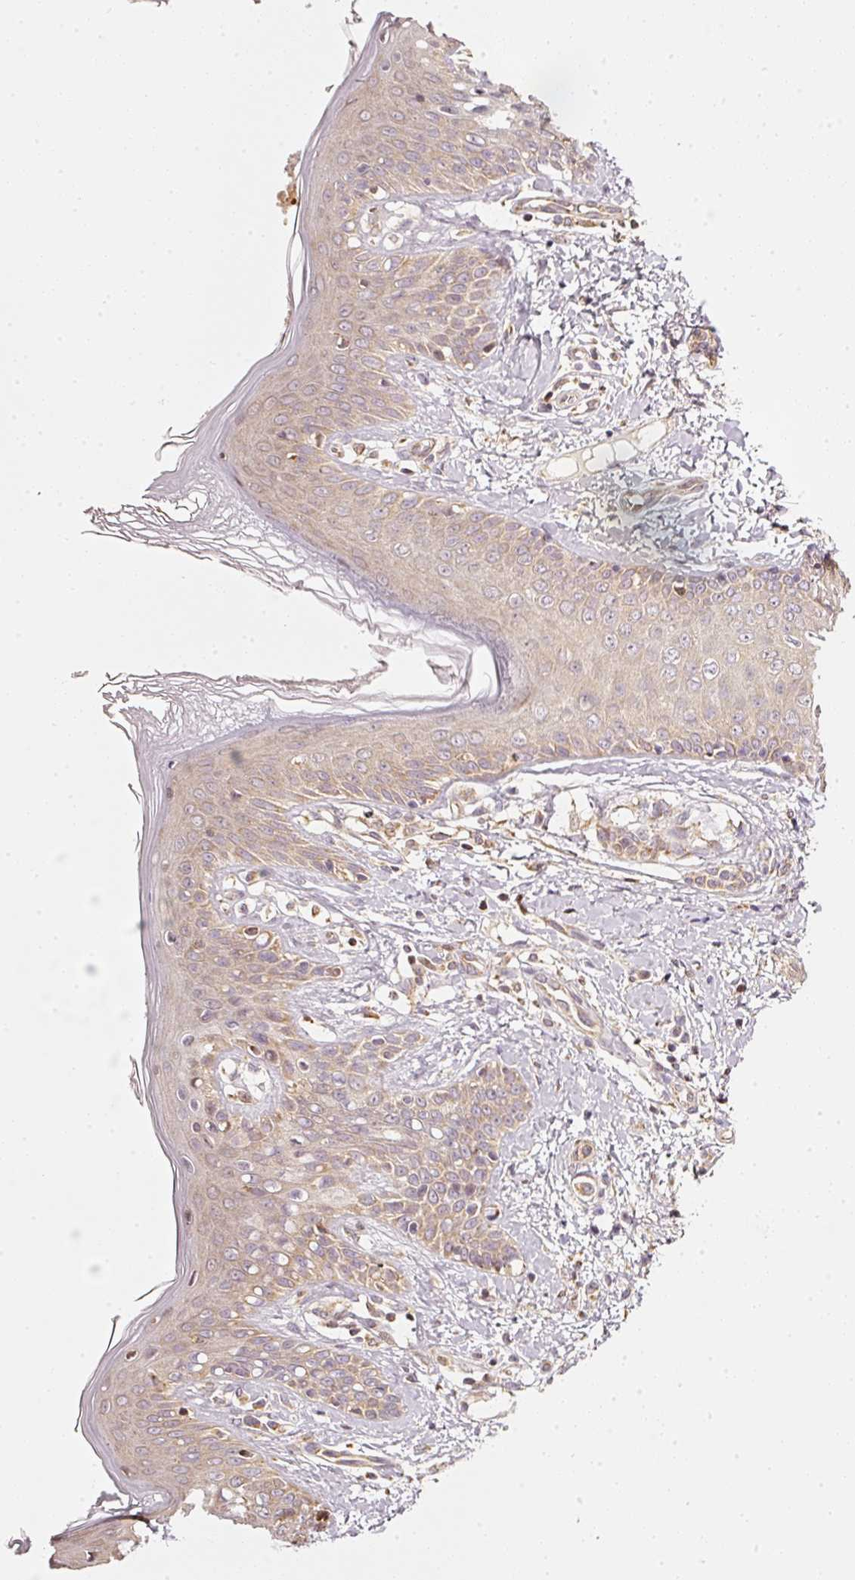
{"staining": {"intensity": "moderate", "quantity": ">75%", "location": "cytoplasmic/membranous"}, "tissue": "skin", "cell_type": "Fibroblasts", "image_type": "normal", "snomed": [{"axis": "morphology", "description": "Normal tissue, NOS"}, {"axis": "topography", "description": "Skin"}], "caption": "Fibroblasts display moderate cytoplasmic/membranous expression in about >75% of cells in normal skin. The protein is shown in brown color, while the nuclei are stained blue.", "gene": "RAB35", "patient": {"sex": "male", "age": 16}}